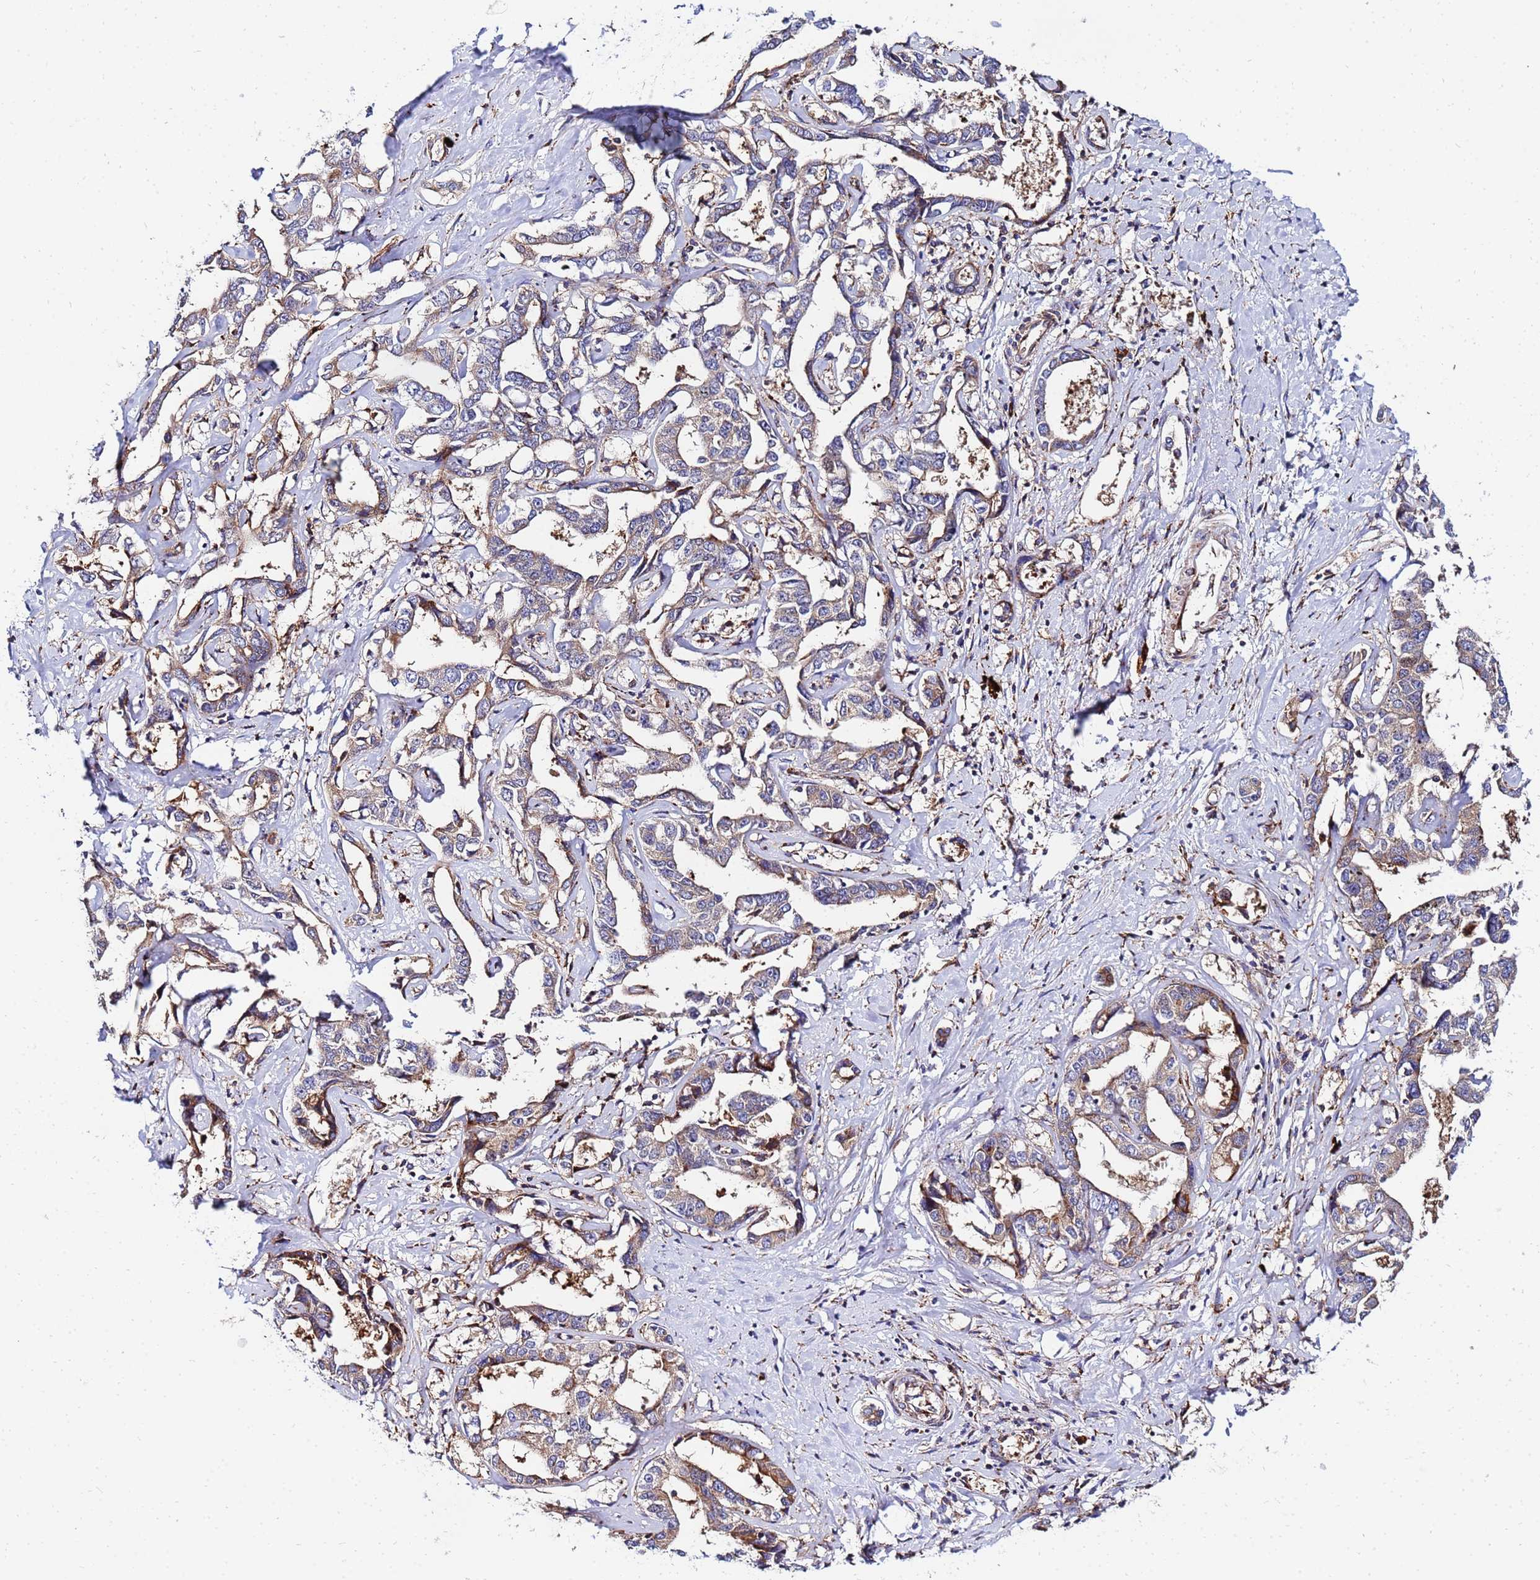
{"staining": {"intensity": "moderate", "quantity": "25%-75%", "location": "cytoplasmic/membranous"}, "tissue": "liver cancer", "cell_type": "Tumor cells", "image_type": "cancer", "snomed": [{"axis": "morphology", "description": "Cholangiocarcinoma"}, {"axis": "topography", "description": "Liver"}], "caption": "Liver cancer (cholangiocarcinoma) stained with immunohistochemistry demonstrates moderate cytoplasmic/membranous staining in about 25%-75% of tumor cells.", "gene": "POM121", "patient": {"sex": "male", "age": 59}}